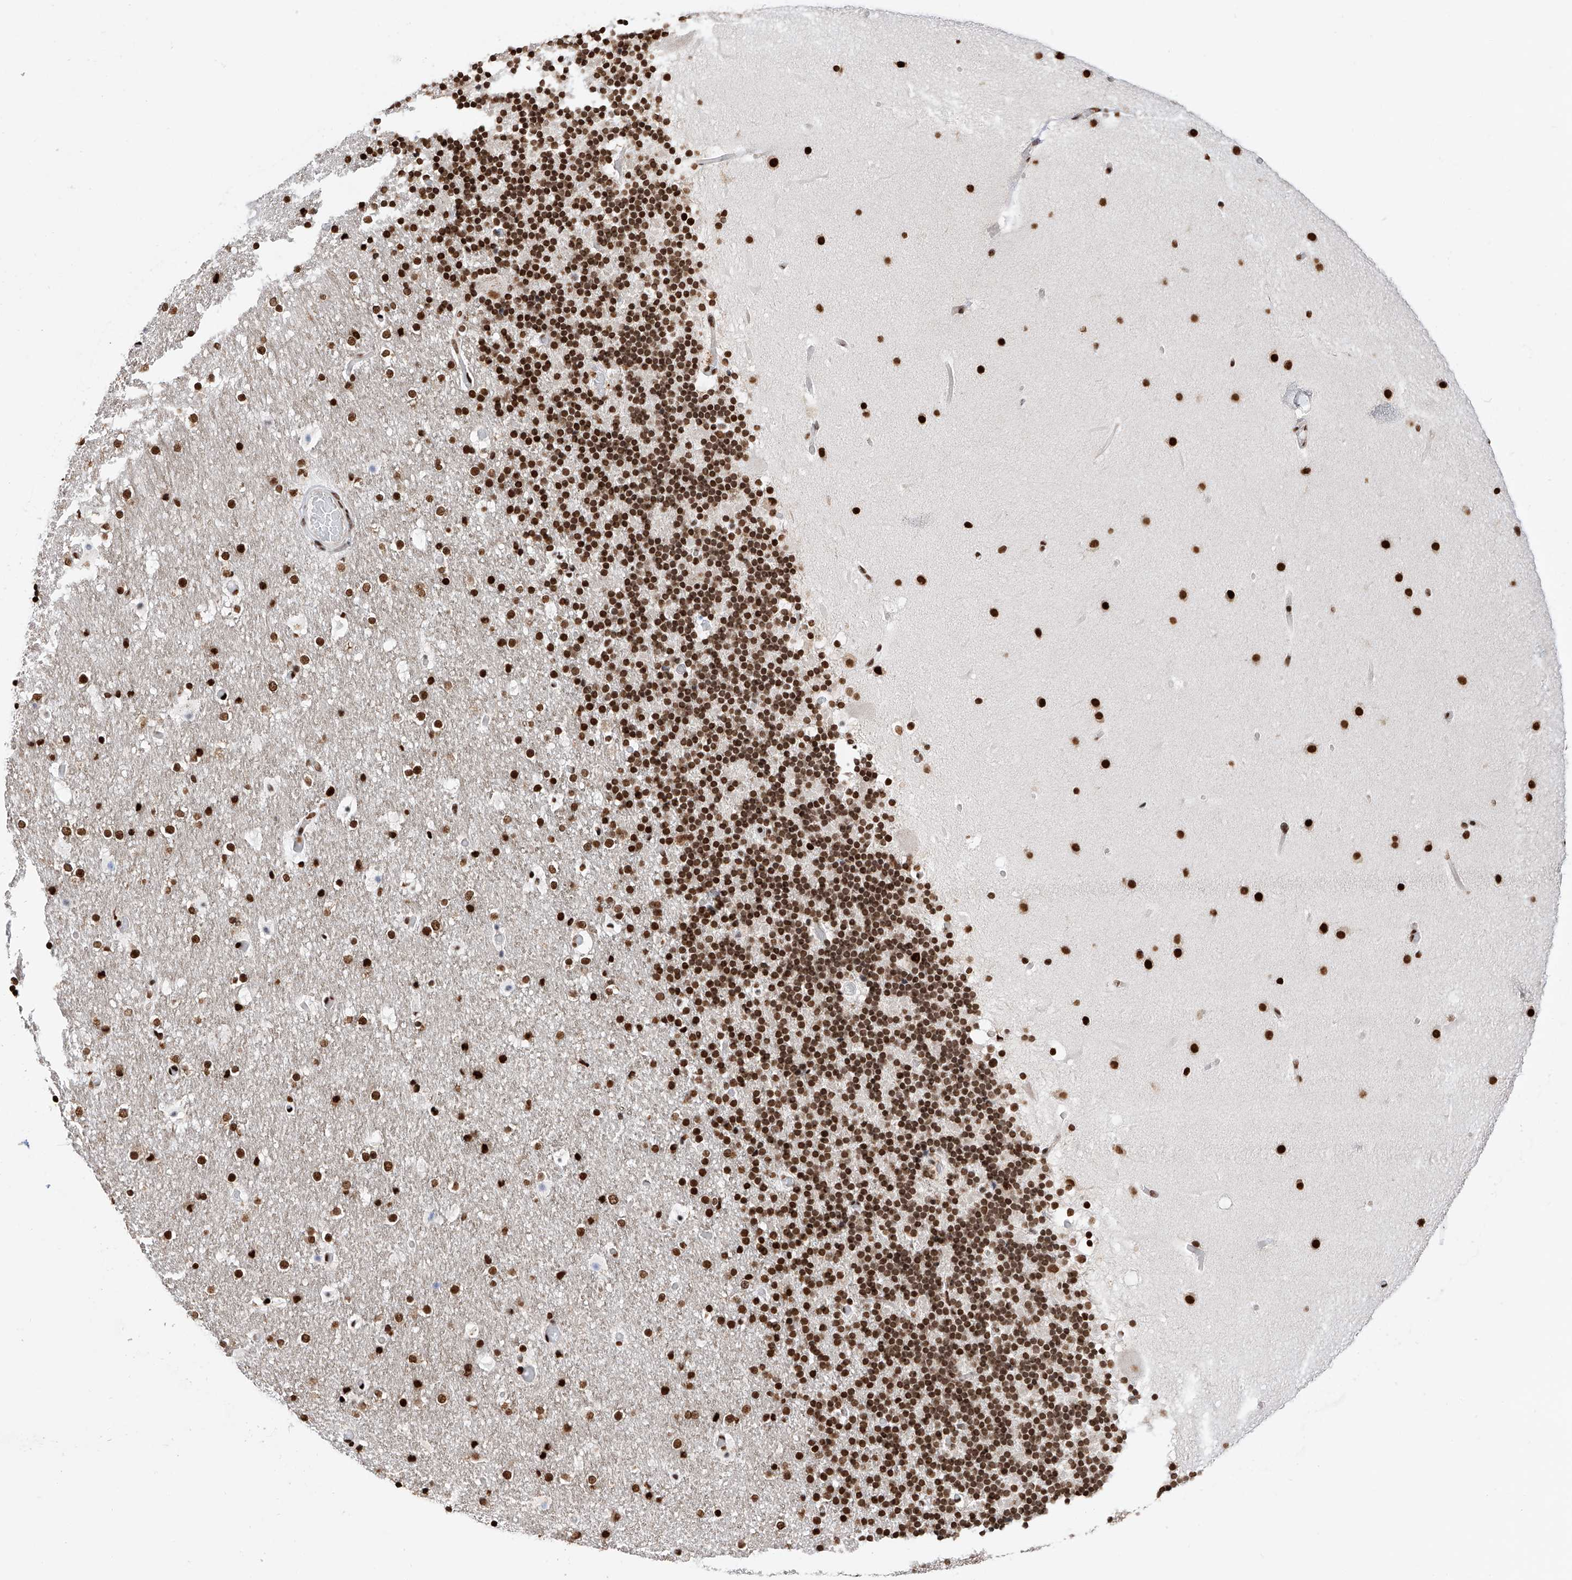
{"staining": {"intensity": "strong", "quantity": "25%-75%", "location": "nuclear"}, "tissue": "cerebellum", "cell_type": "Cells in granular layer", "image_type": "normal", "snomed": [{"axis": "morphology", "description": "Normal tissue, NOS"}, {"axis": "topography", "description": "Cerebellum"}], "caption": "Approximately 25%-75% of cells in granular layer in unremarkable cerebellum reveal strong nuclear protein expression as visualized by brown immunohistochemical staining.", "gene": "SRSF6", "patient": {"sex": "male", "age": 57}}